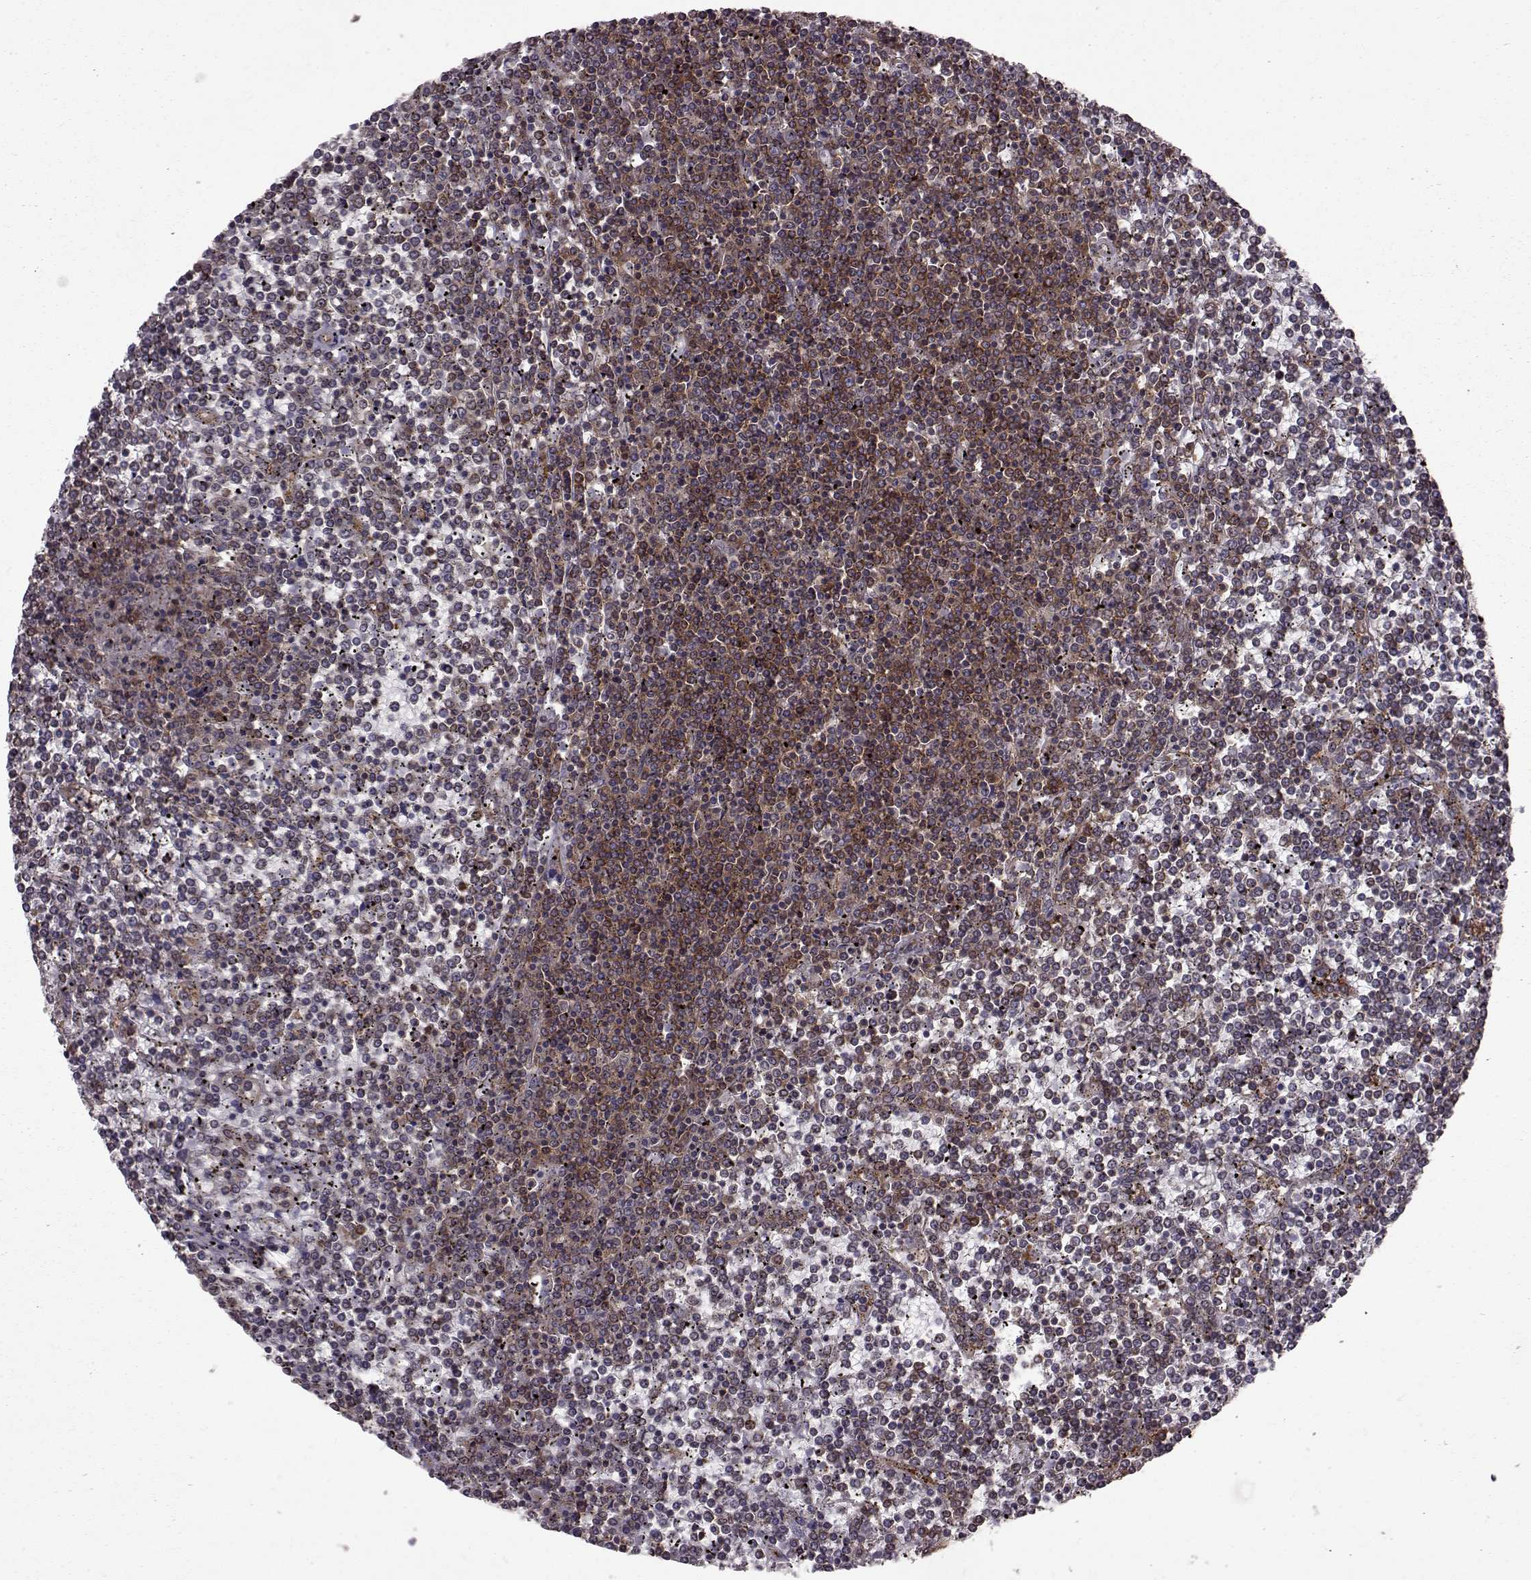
{"staining": {"intensity": "moderate", "quantity": "25%-75%", "location": "cytoplasmic/membranous"}, "tissue": "lymphoma", "cell_type": "Tumor cells", "image_type": "cancer", "snomed": [{"axis": "morphology", "description": "Malignant lymphoma, non-Hodgkin's type, Low grade"}, {"axis": "topography", "description": "Spleen"}], "caption": "This micrograph exhibits immunohistochemistry (IHC) staining of human low-grade malignant lymphoma, non-Hodgkin's type, with medium moderate cytoplasmic/membranous positivity in about 25%-75% of tumor cells.", "gene": "RABGAP1", "patient": {"sex": "female", "age": 19}}